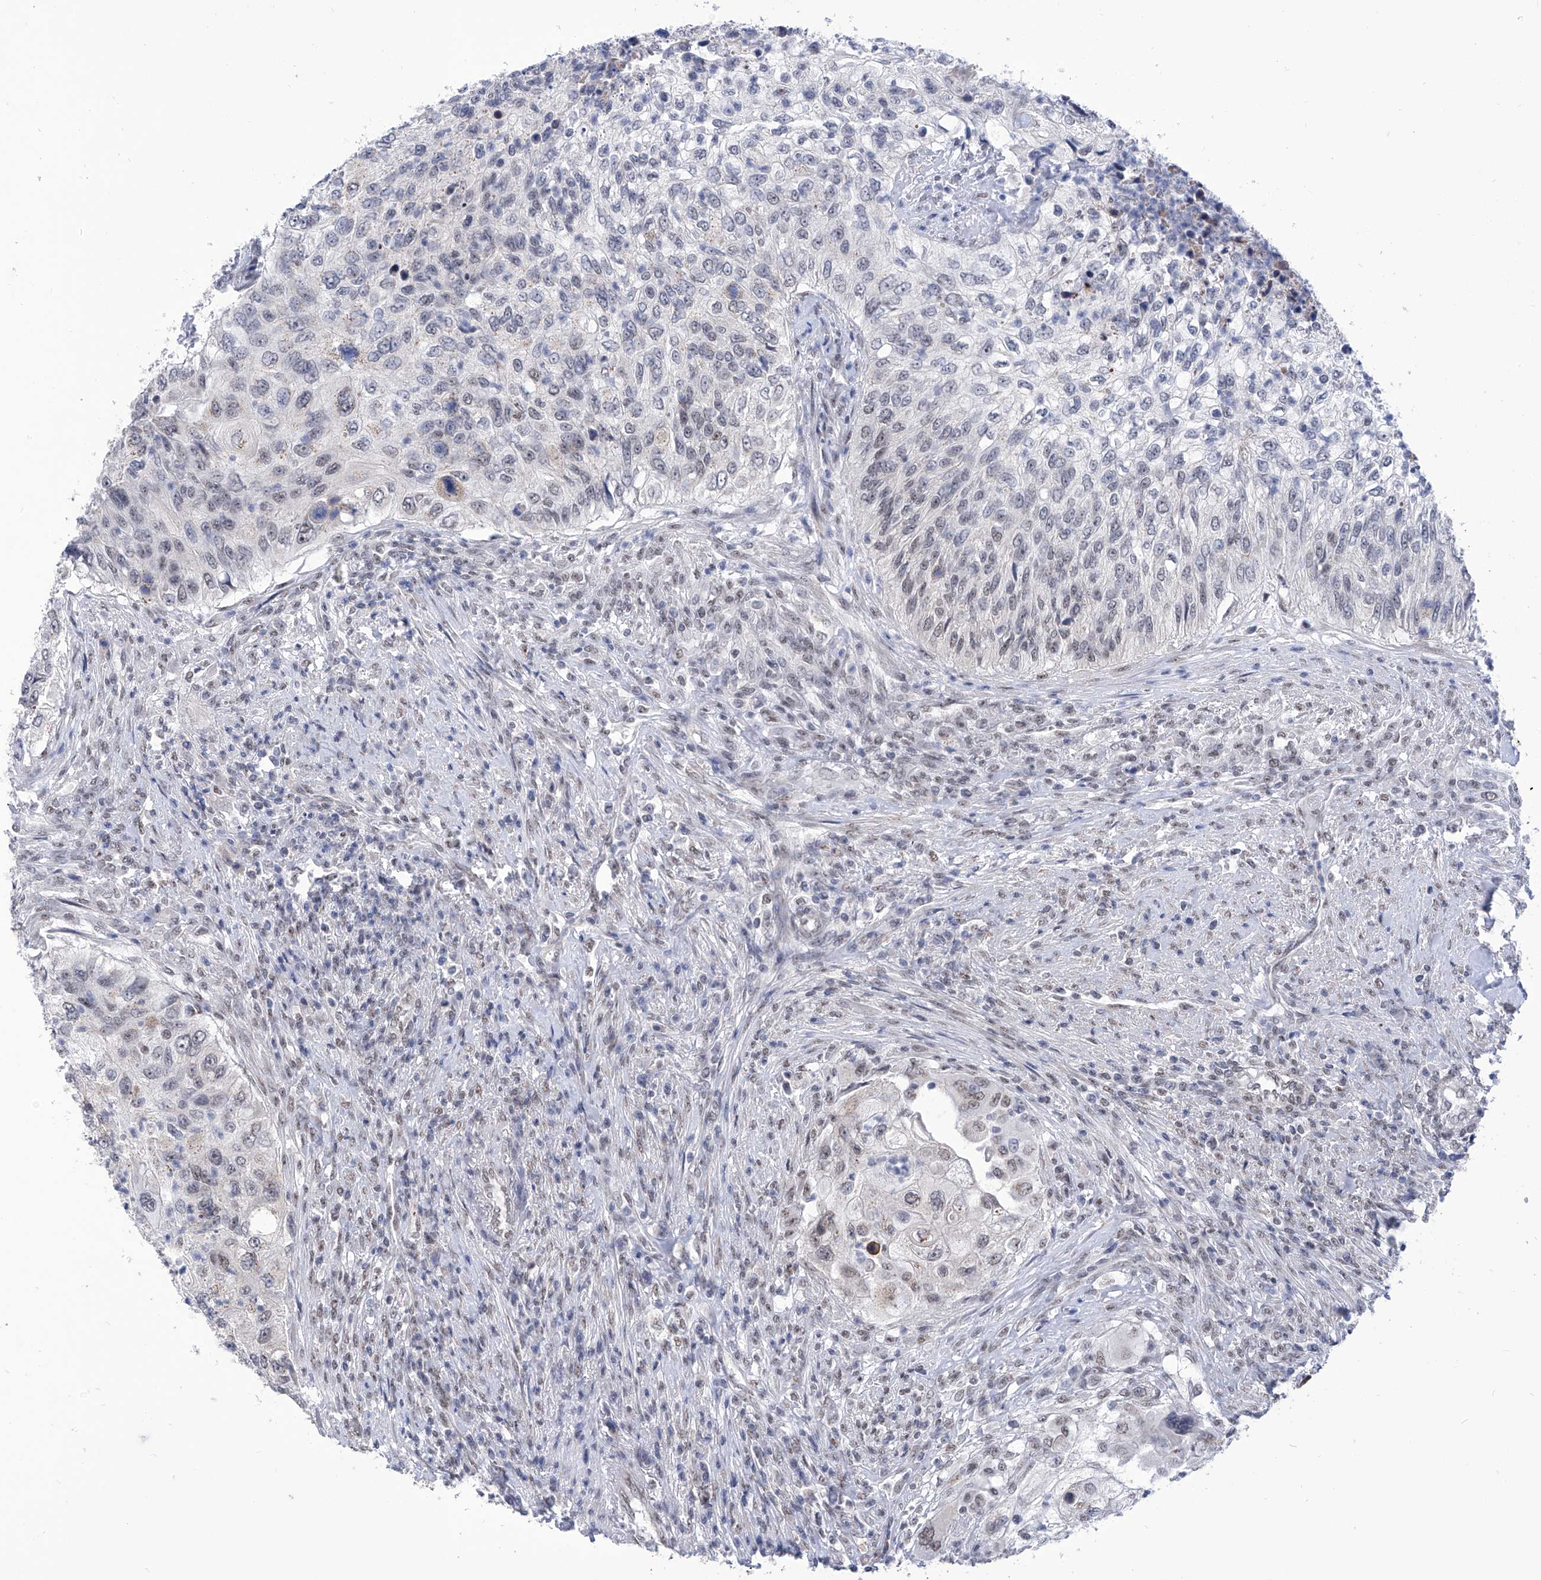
{"staining": {"intensity": "weak", "quantity": "25%-75%", "location": "nuclear"}, "tissue": "urothelial cancer", "cell_type": "Tumor cells", "image_type": "cancer", "snomed": [{"axis": "morphology", "description": "Urothelial carcinoma, High grade"}, {"axis": "topography", "description": "Urinary bladder"}], "caption": "Weak nuclear expression is seen in about 25%-75% of tumor cells in urothelial cancer. The protein is shown in brown color, while the nuclei are stained blue.", "gene": "SART1", "patient": {"sex": "female", "age": 60}}